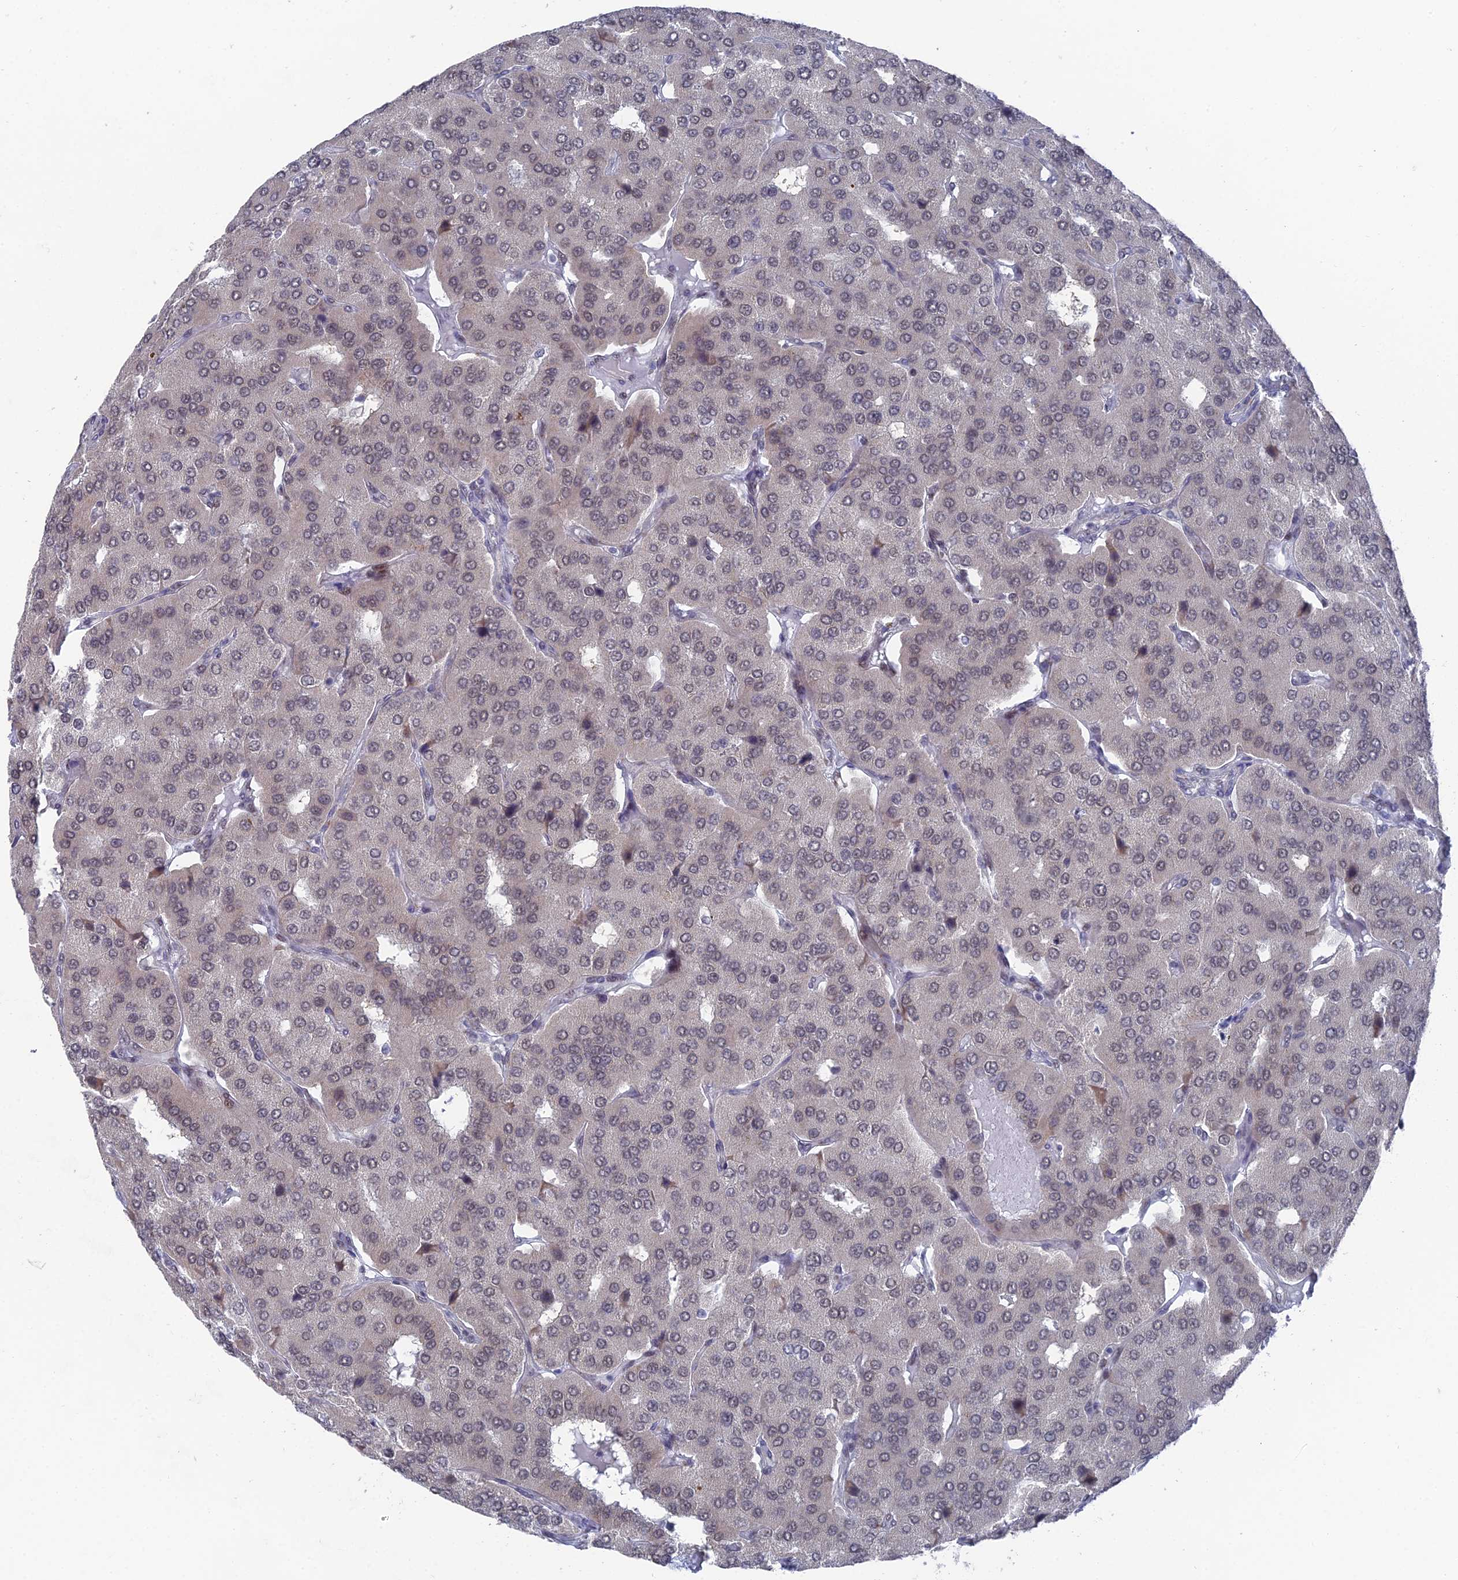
{"staining": {"intensity": "weak", "quantity": "<25%", "location": "nuclear"}, "tissue": "parathyroid gland", "cell_type": "Glandular cells", "image_type": "normal", "snomed": [{"axis": "morphology", "description": "Normal tissue, NOS"}, {"axis": "morphology", "description": "Adenoma, NOS"}, {"axis": "topography", "description": "Parathyroid gland"}], "caption": "Immunohistochemistry (IHC) micrograph of unremarkable parathyroid gland stained for a protein (brown), which shows no expression in glandular cells.", "gene": "FHIP2A", "patient": {"sex": "female", "age": 86}}